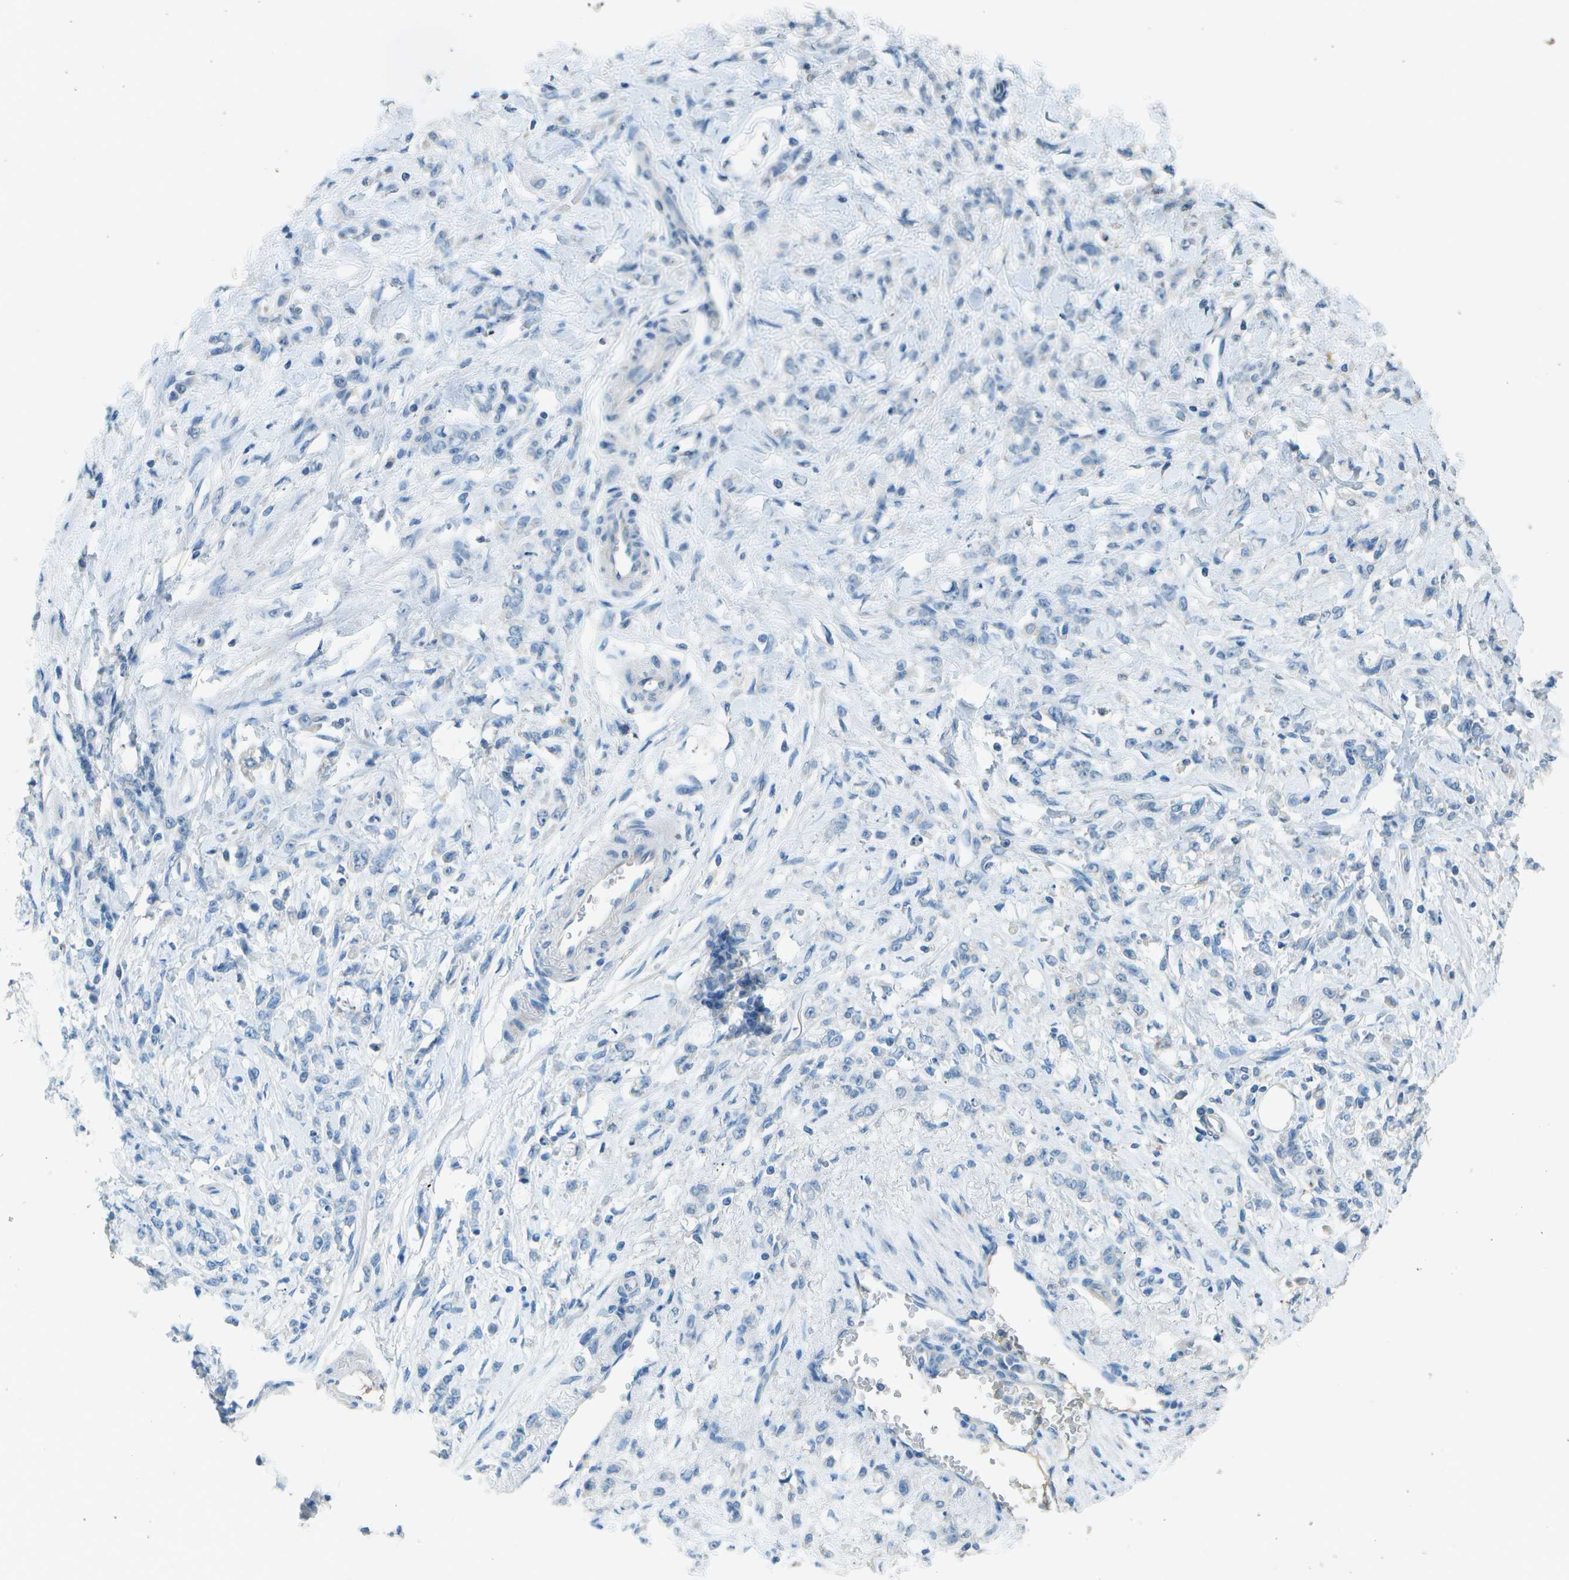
{"staining": {"intensity": "negative", "quantity": "none", "location": "none"}, "tissue": "stomach cancer", "cell_type": "Tumor cells", "image_type": "cancer", "snomed": [{"axis": "morphology", "description": "Normal tissue, NOS"}, {"axis": "morphology", "description": "Adenocarcinoma, NOS"}, {"axis": "topography", "description": "Stomach"}], "caption": "Tumor cells are negative for protein expression in human stomach cancer (adenocarcinoma).", "gene": "LGI2", "patient": {"sex": "male", "age": 82}}